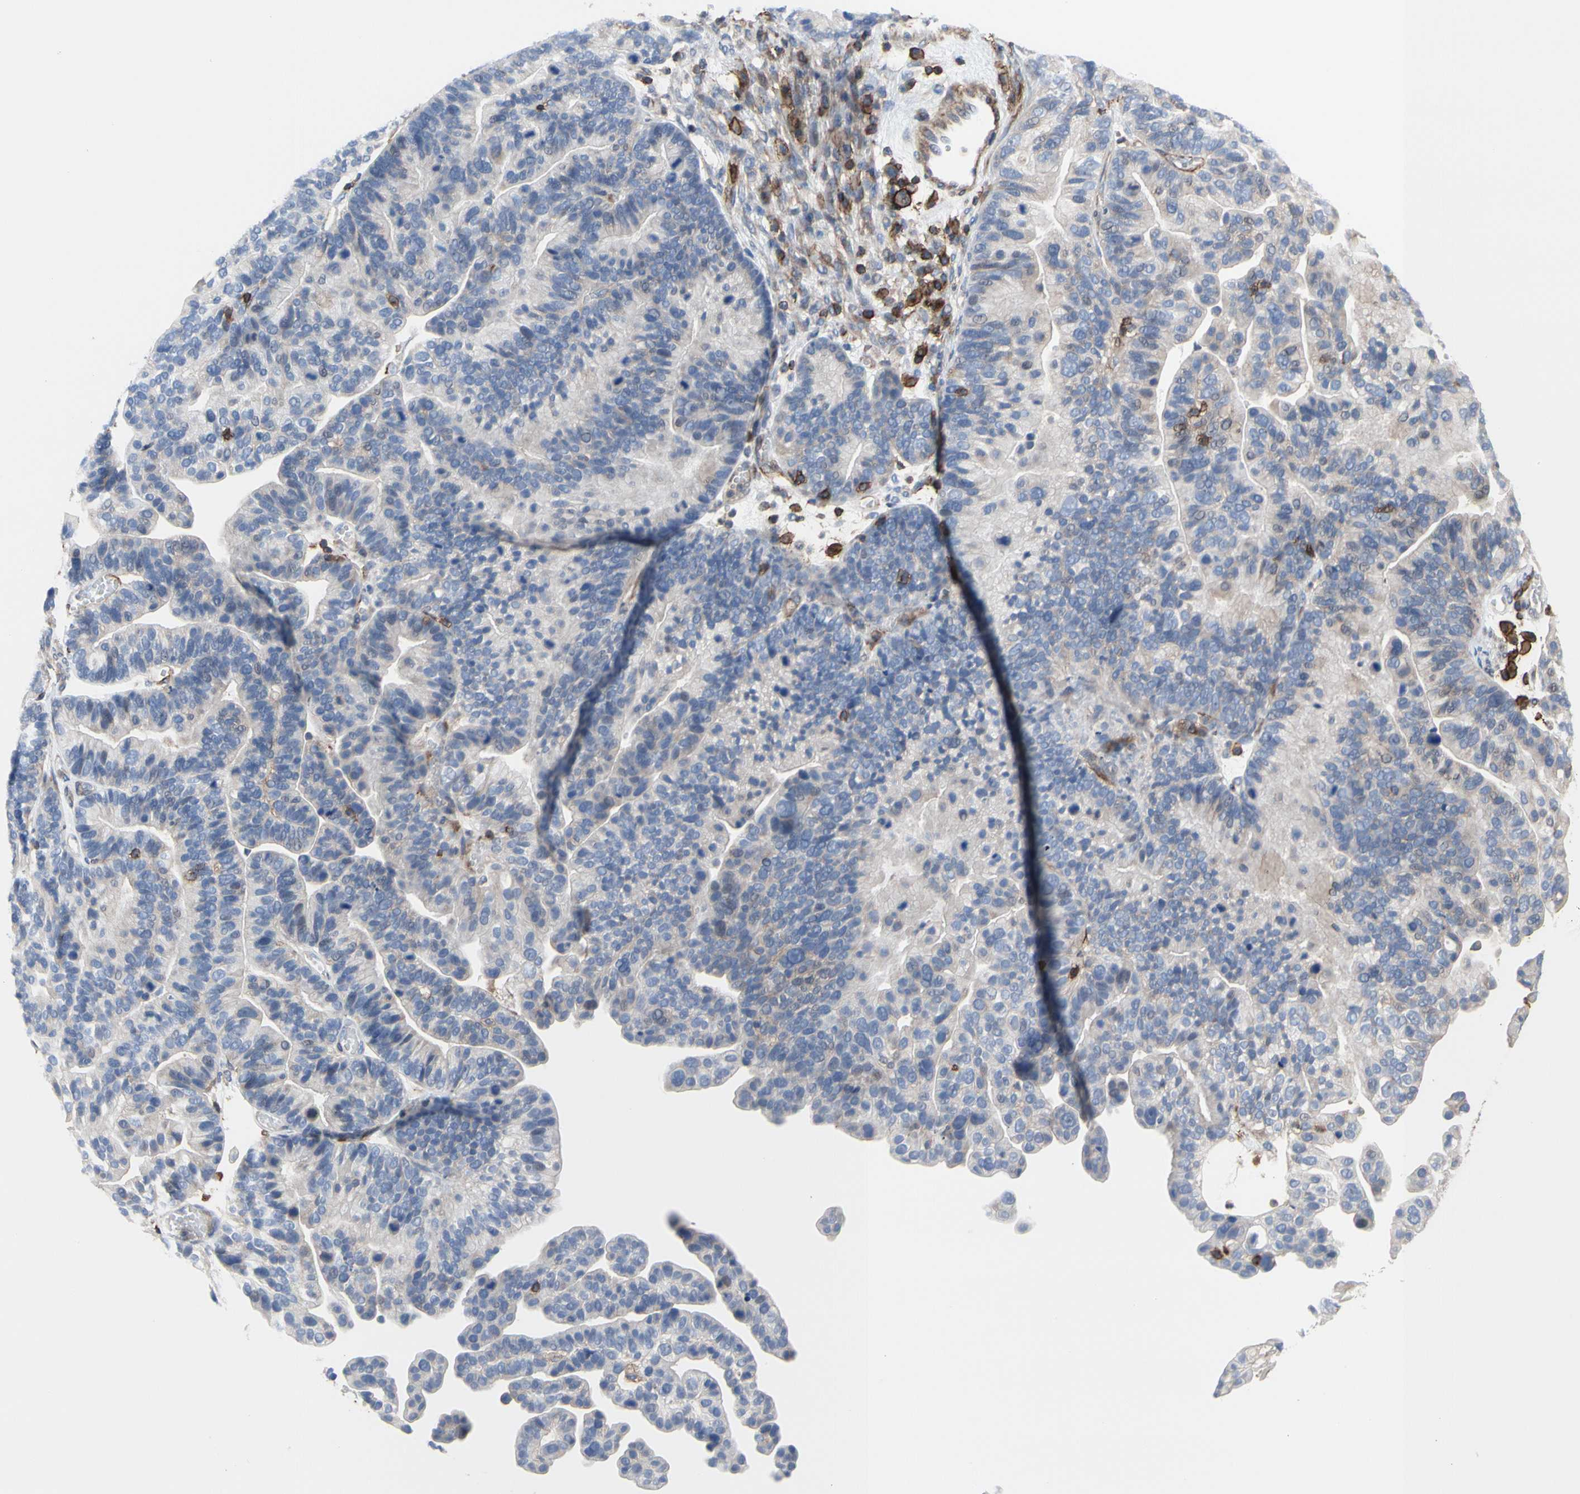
{"staining": {"intensity": "weak", "quantity": "25%-75%", "location": "cytoplasmic/membranous"}, "tissue": "ovarian cancer", "cell_type": "Tumor cells", "image_type": "cancer", "snomed": [{"axis": "morphology", "description": "Cystadenocarcinoma, serous, NOS"}, {"axis": "topography", "description": "Ovary"}], "caption": "The micrograph shows immunohistochemical staining of ovarian cancer. There is weak cytoplasmic/membranous staining is present in approximately 25%-75% of tumor cells.", "gene": "ANXA6", "patient": {"sex": "female", "age": 56}}